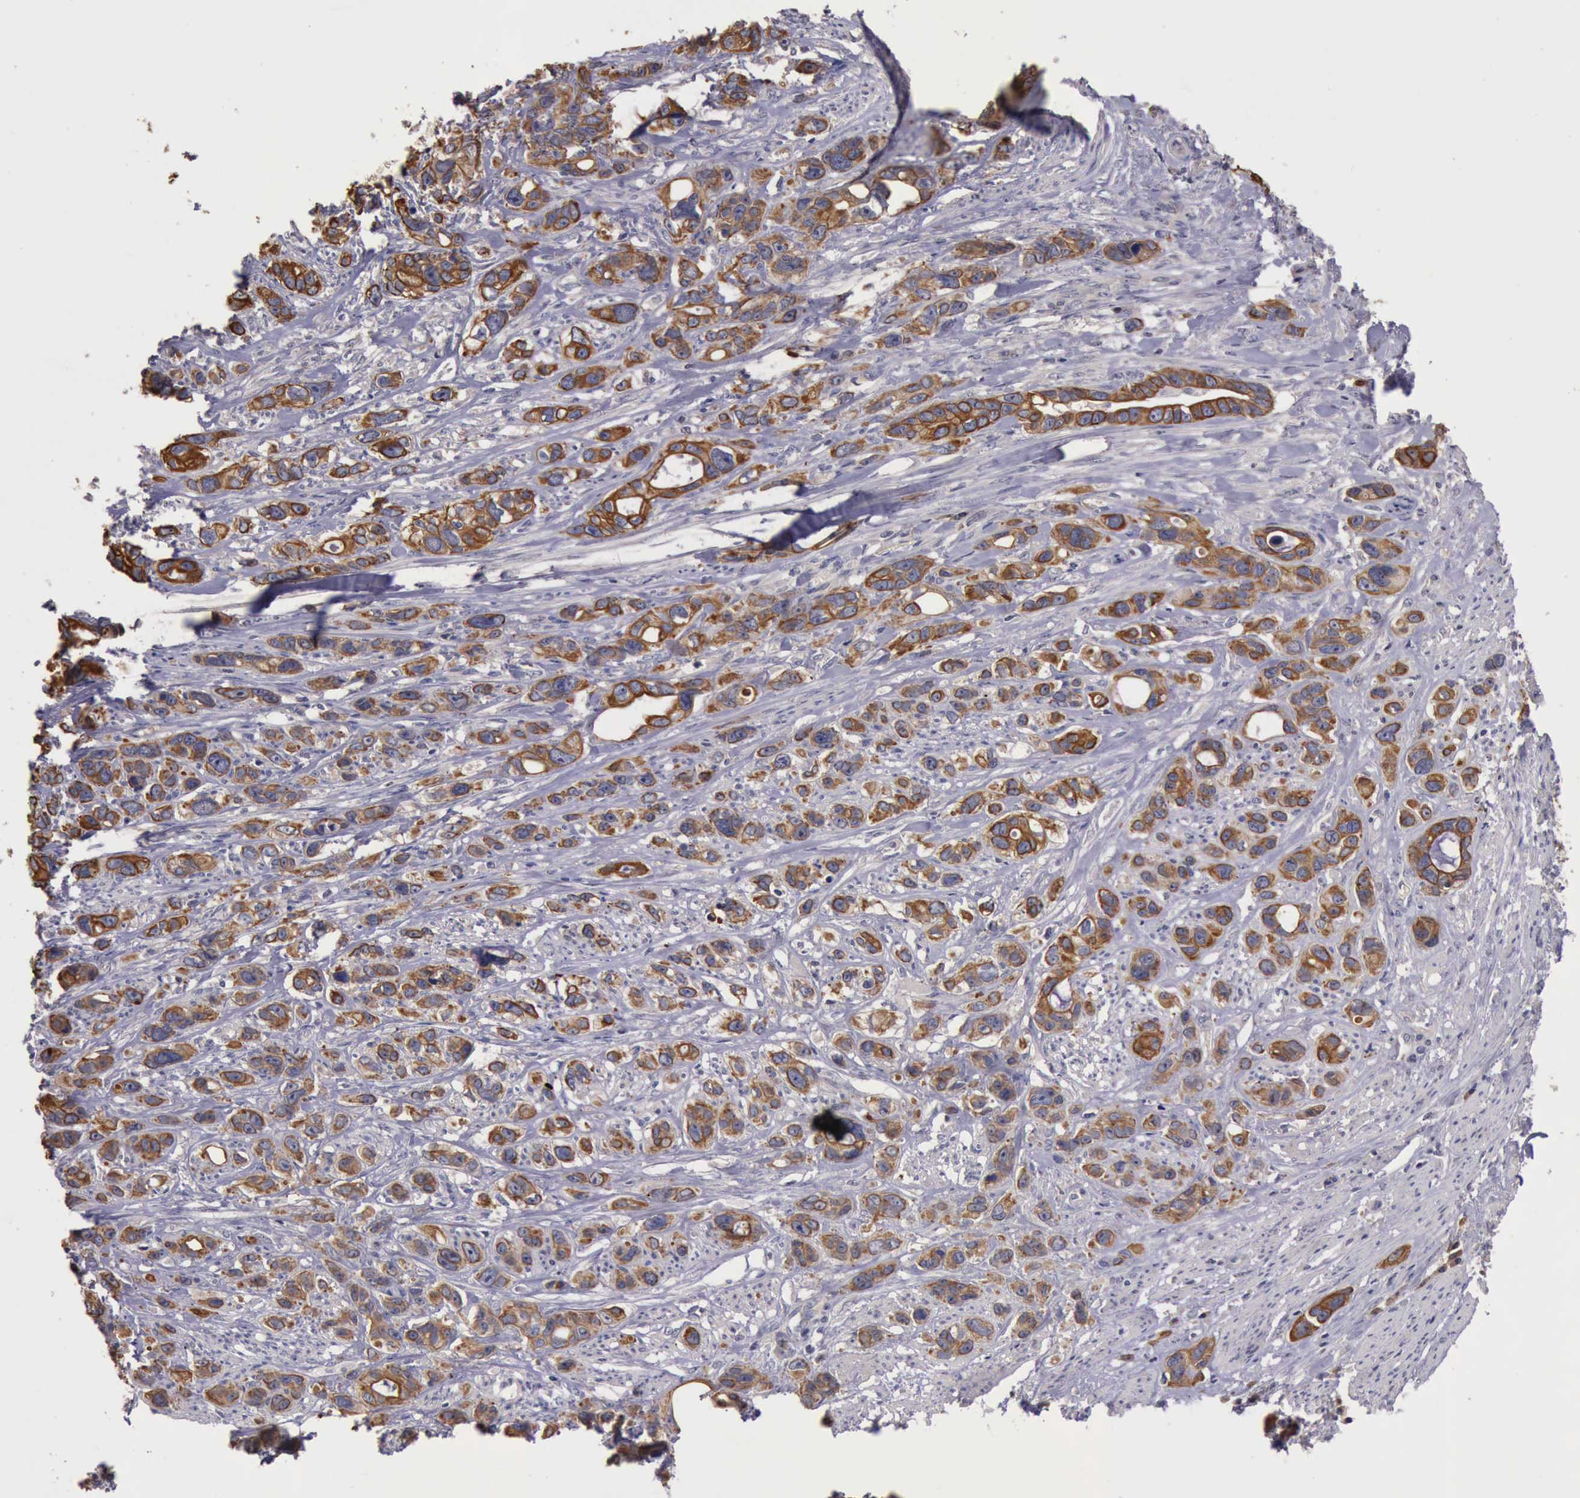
{"staining": {"intensity": "weak", "quantity": ">75%", "location": "cytoplasmic/membranous"}, "tissue": "stomach cancer", "cell_type": "Tumor cells", "image_type": "cancer", "snomed": [{"axis": "morphology", "description": "Adenocarcinoma, NOS"}, {"axis": "topography", "description": "Stomach, upper"}], "caption": "This micrograph demonstrates adenocarcinoma (stomach) stained with immunohistochemistry (IHC) to label a protein in brown. The cytoplasmic/membranous of tumor cells show weak positivity for the protein. Nuclei are counter-stained blue.", "gene": "RAB39B", "patient": {"sex": "male", "age": 47}}